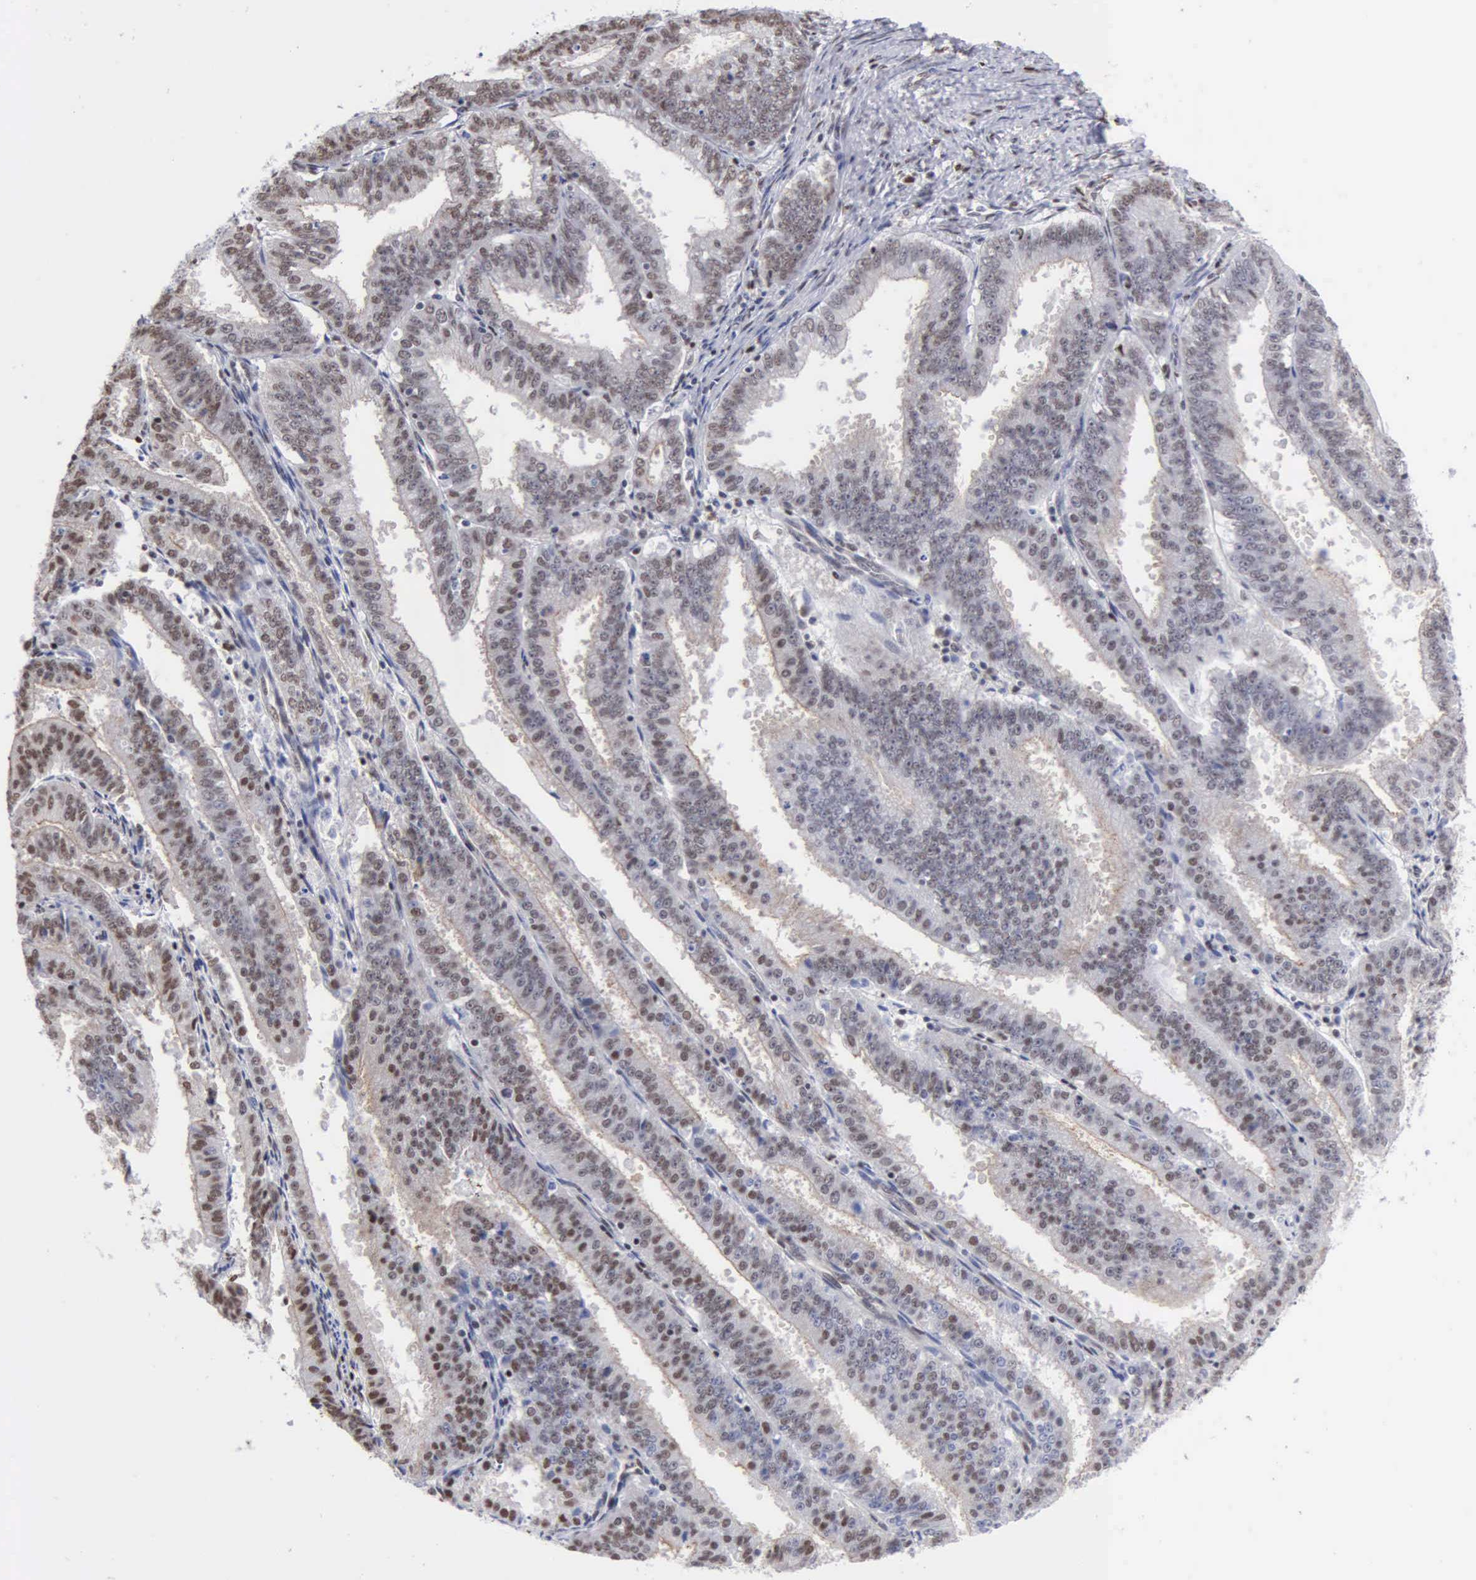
{"staining": {"intensity": "moderate", "quantity": "25%-75%", "location": "nuclear"}, "tissue": "endometrial cancer", "cell_type": "Tumor cells", "image_type": "cancer", "snomed": [{"axis": "morphology", "description": "Adenocarcinoma, NOS"}, {"axis": "topography", "description": "Endometrium"}], "caption": "A histopathology image of human endometrial adenocarcinoma stained for a protein demonstrates moderate nuclear brown staining in tumor cells.", "gene": "CCNG1", "patient": {"sex": "female", "age": 66}}